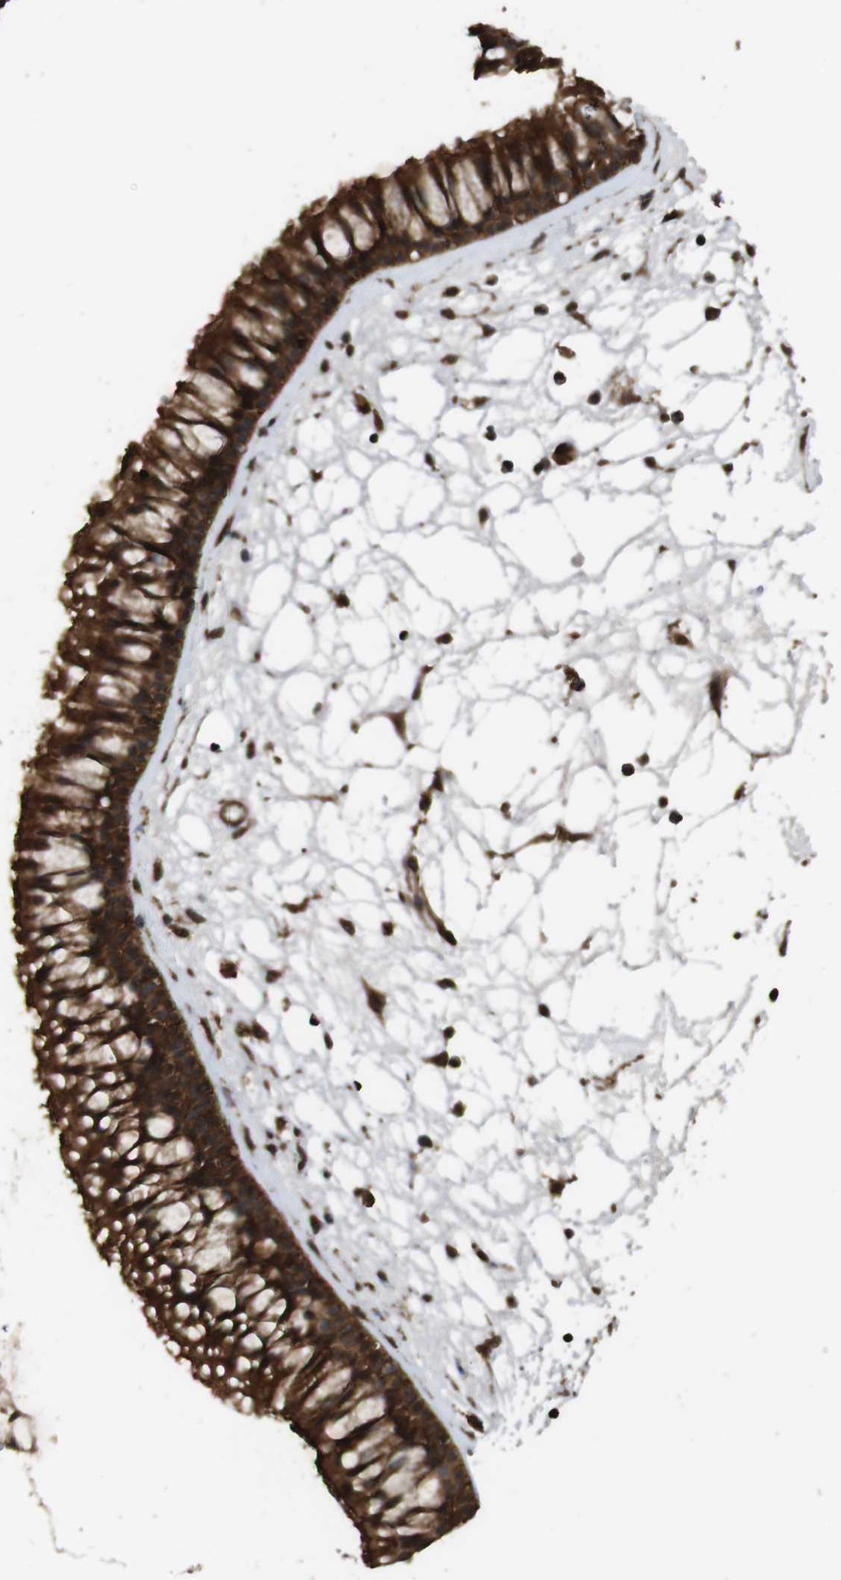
{"staining": {"intensity": "strong", "quantity": ">75%", "location": "cytoplasmic/membranous"}, "tissue": "nasopharynx", "cell_type": "Respiratory epithelial cells", "image_type": "normal", "snomed": [{"axis": "morphology", "description": "Normal tissue, NOS"}, {"axis": "morphology", "description": "Inflammation, NOS"}, {"axis": "topography", "description": "Nasopharynx"}], "caption": "Immunohistochemical staining of benign human nasopharynx reveals high levels of strong cytoplasmic/membranous positivity in approximately >75% of respiratory epithelial cells. (DAB IHC, brown staining for protein, blue staining for nuclei).", "gene": "BAG4", "patient": {"sex": "male", "age": 48}}